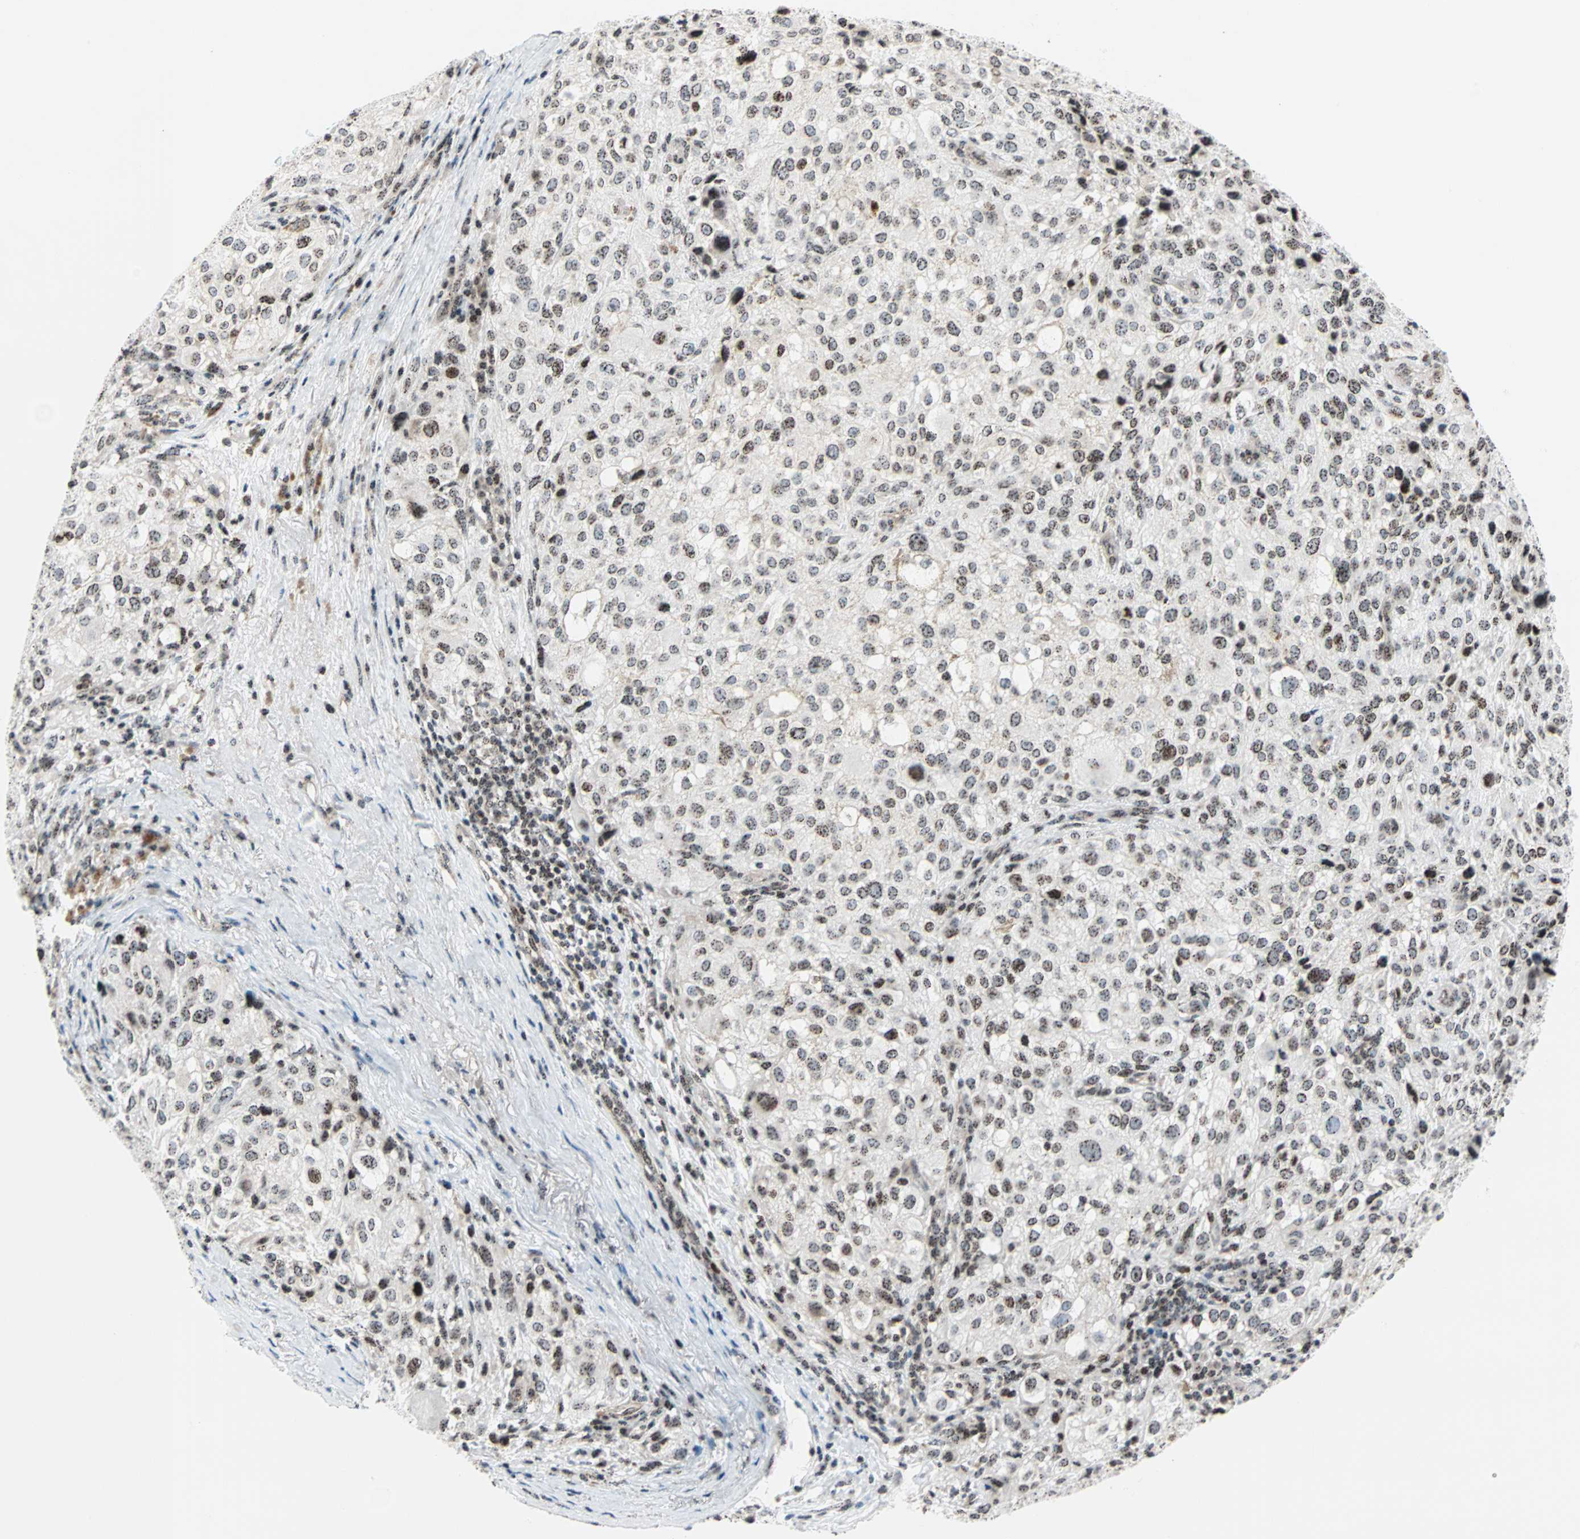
{"staining": {"intensity": "weak", "quantity": "25%-75%", "location": "nuclear"}, "tissue": "melanoma", "cell_type": "Tumor cells", "image_type": "cancer", "snomed": [{"axis": "morphology", "description": "Necrosis, NOS"}, {"axis": "morphology", "description": "Malignant melanoma, NOS"}, {"axis": "topography", "description": "Skin"}], "caption": "Malignant melanoma was stained to show a protein in brown. There is low levels of weak nuclear staining in approximately 25%-75% of tumor cells.", "gene": "CENPA", "patient": {"sex": "female", "age": 87}}